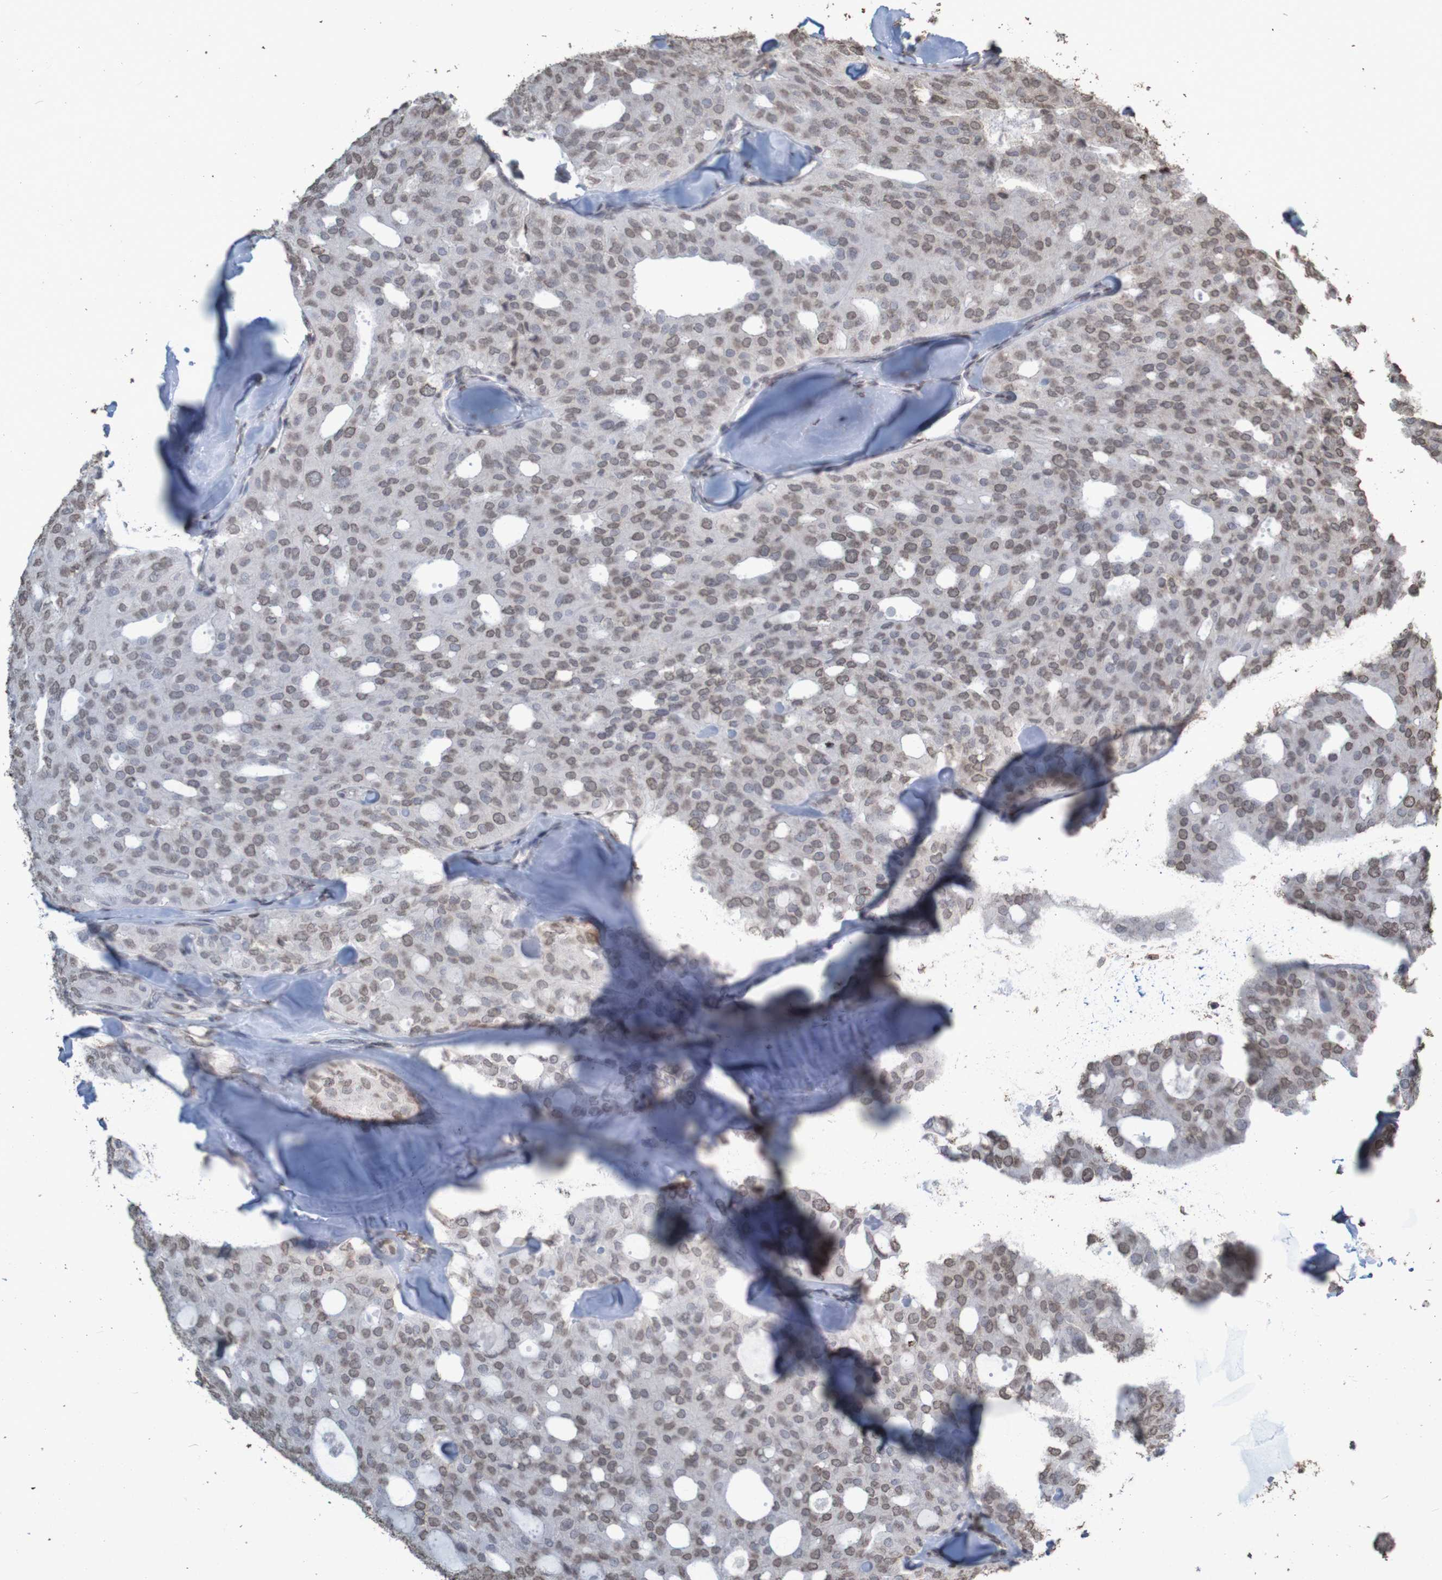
{"staining": {"intensity": "weak", "quantity": ">75%", "location": "nuclear"}, "tissue": "thyroid cancer", "cell_type": "Tumor cells", "image_type": "cancer", "snomed": [{"axis": "morphology", "description": "Follicular adenoma carcinoma, NOS"}, {"axis": "topography", "description": "Thyroid gland"}], "caption": "Protein expression analysis of thyroid cancer (follicular adenoma carcinoma) shows weak nuclear staining in approximately >75% of tumor cells.", "gene": "GFI1", "patient": {"sex": "male", "age": 75}}